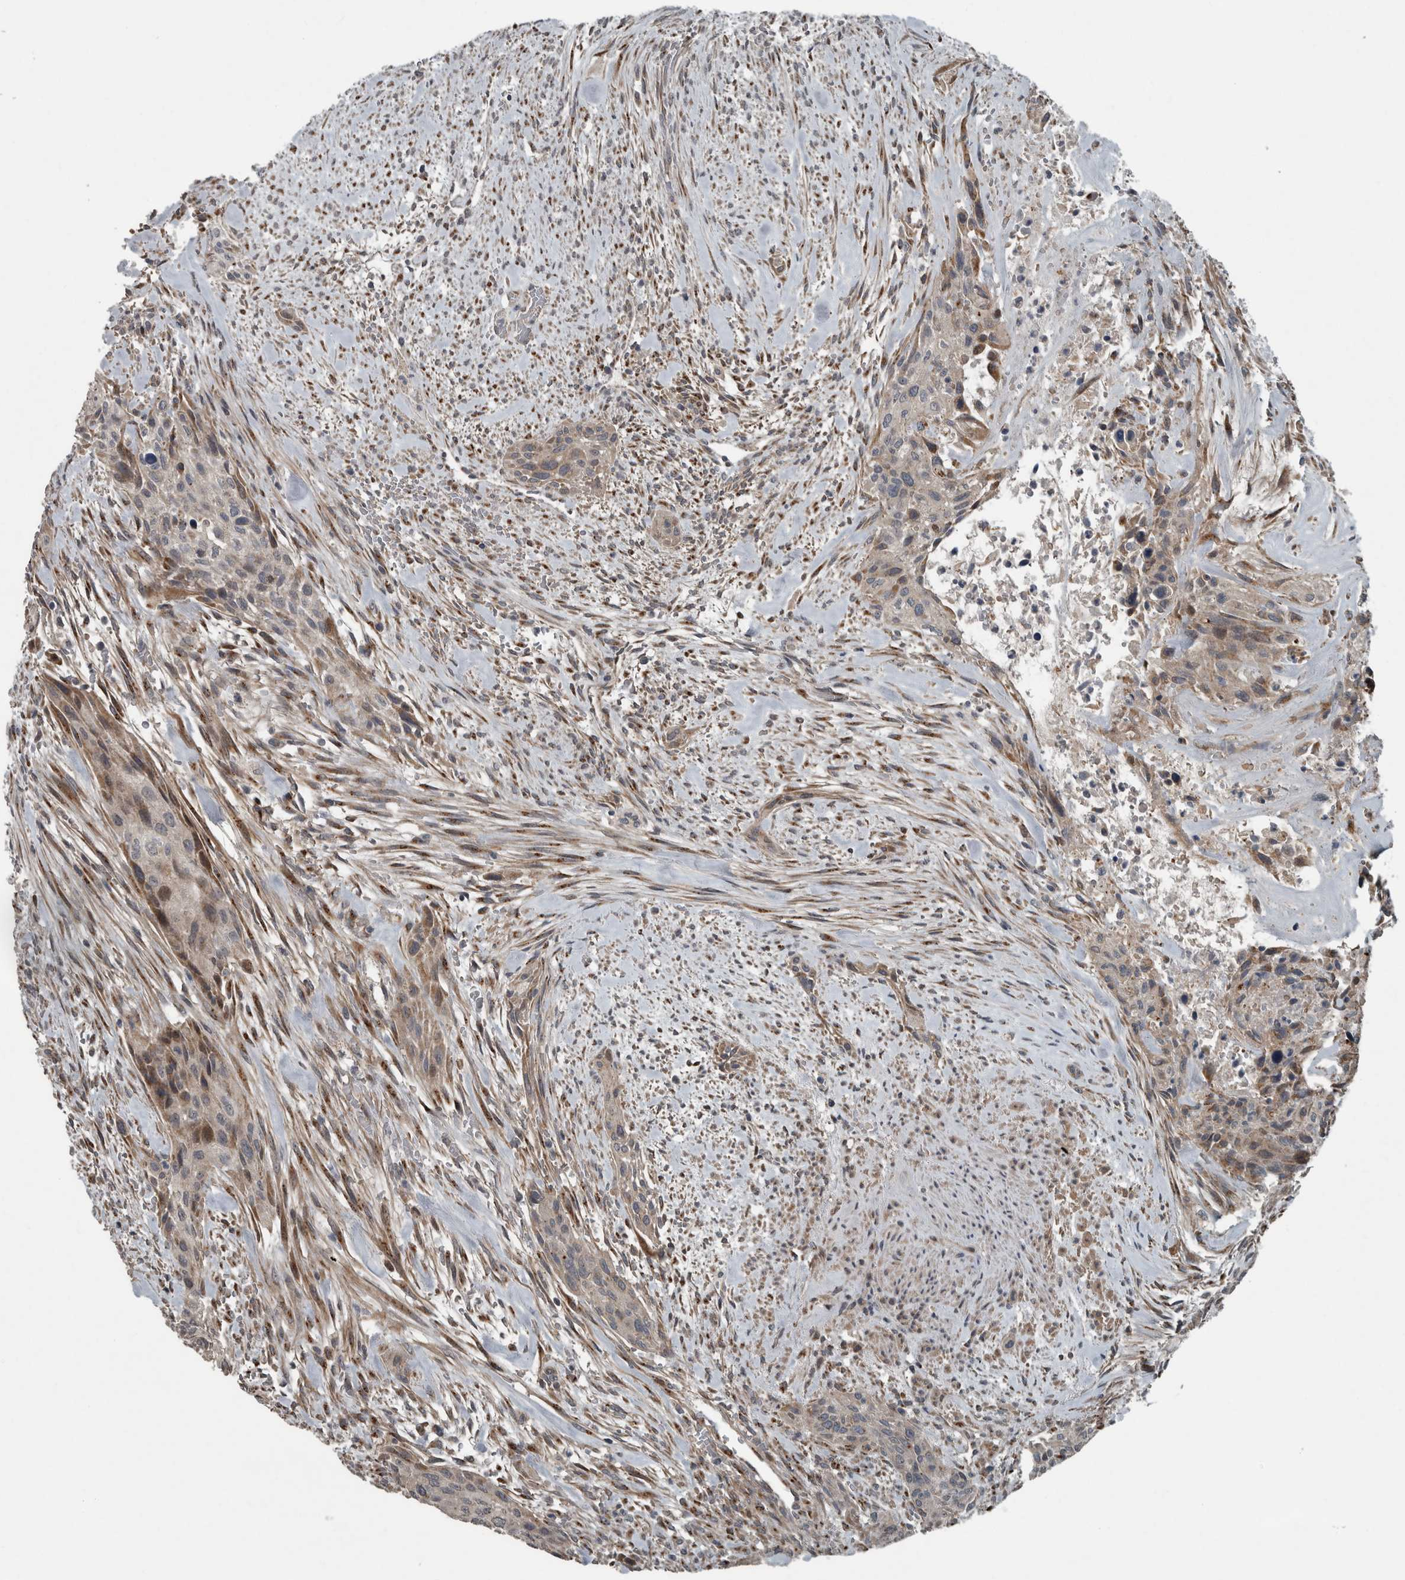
{"staining": {"intensity": "weak", "quantity": "<25%", "location": "cytoplasmic/membranous"}, "tissue": "urothelial cancer", "cell_type": "Tumor cells", "image_type": "cancer", "snomed": [{"axis": "morphology", "description": "Urothelial carcinoma, High grade"}, {"axis": "topography", "description": "Urinary bladder"}], "caption": "The histopathology image exhibits no significant positivity in tumor cells of urothelial cancer.", "gene": "ZNF345", "patient": {"sex": "male", "age": 35}}